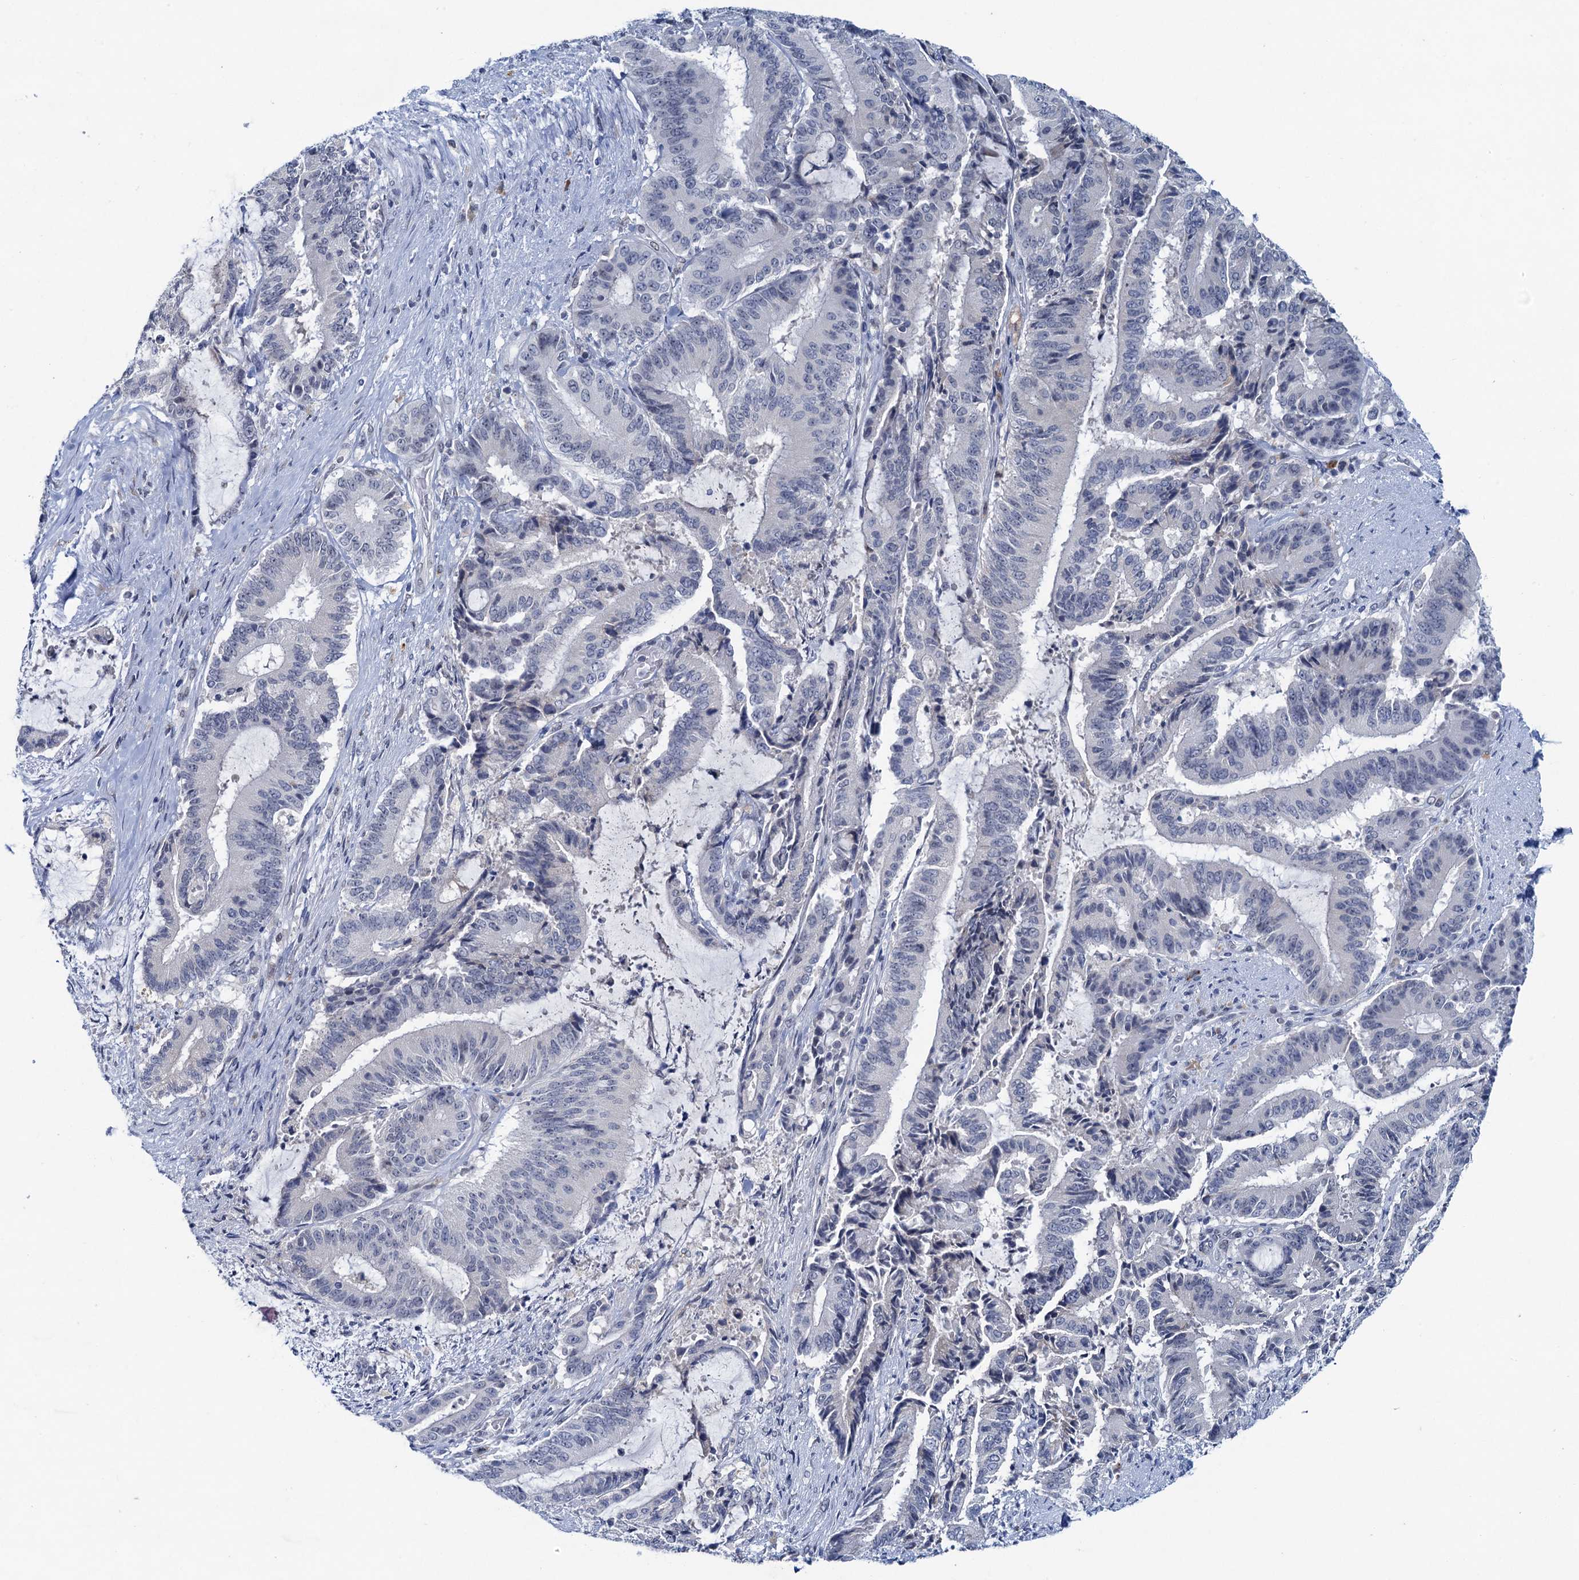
{"staining": {"intensity": "negative", "quantity": "none", "location": "none"}, "tissue": "liver cancer", "cell_type": "Tumor cells", "image_type": "cancer", "snomed": [{"axis": "morphology", "description": "Normal tissue, NOS"}, {"axis": "morphology", "description": "Cholangiocarcinoma"}, {"axis": "topography", "description": "Liver"}, {"axis": "topography", "description": "Peripheral nerve tissue"}], "caption": "Immunohistochemistry micrograph of human liver cancer stained for a protein (brown), which demonstrates no positivity in tumor cells.", "gene": "HAPSTR1", "patient": {"sex": "female", "age": 73}}